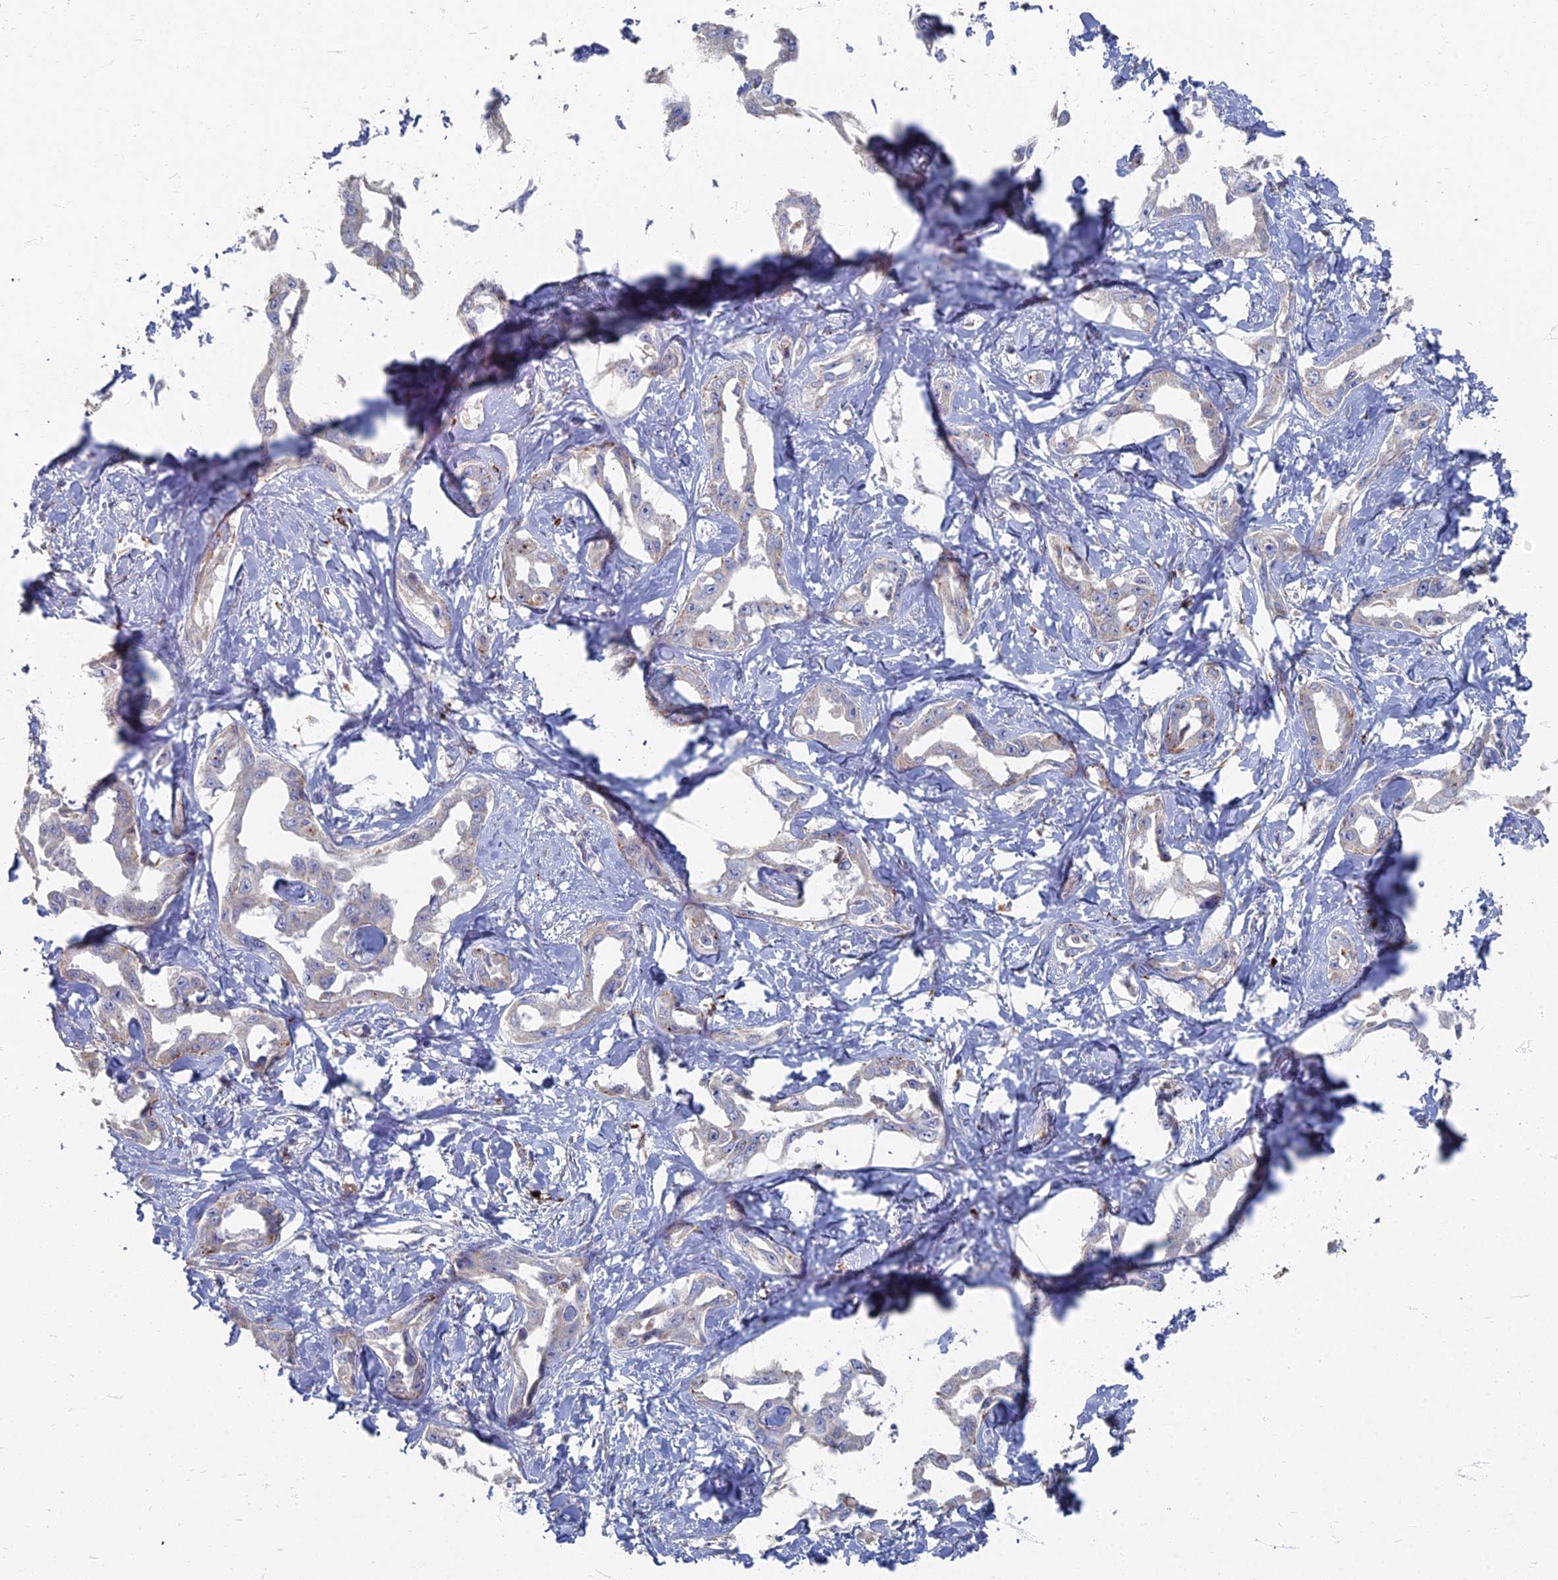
{"staining": {"intensity": "moderate", "quantity": "<25%", "location": "cytoplasmic/membranous"}, "tissue": "liver cancer", "cell_type": "Tumor cells", "image_type": "cancer", "snomed": [{"axis": "morphology", "description": "Cholangiocarcinoma"}, {"axis": "topography", "description": "Liver"}], "caption": "Cholangiocarcinoma (liver) was stained to show a protein in brown. There is low levels of moderate cytoplasmic/membranous staining in about <25% of tumor cells.", "gene": "TMEM128", "patient": {"sex": "male", "age": 59}}